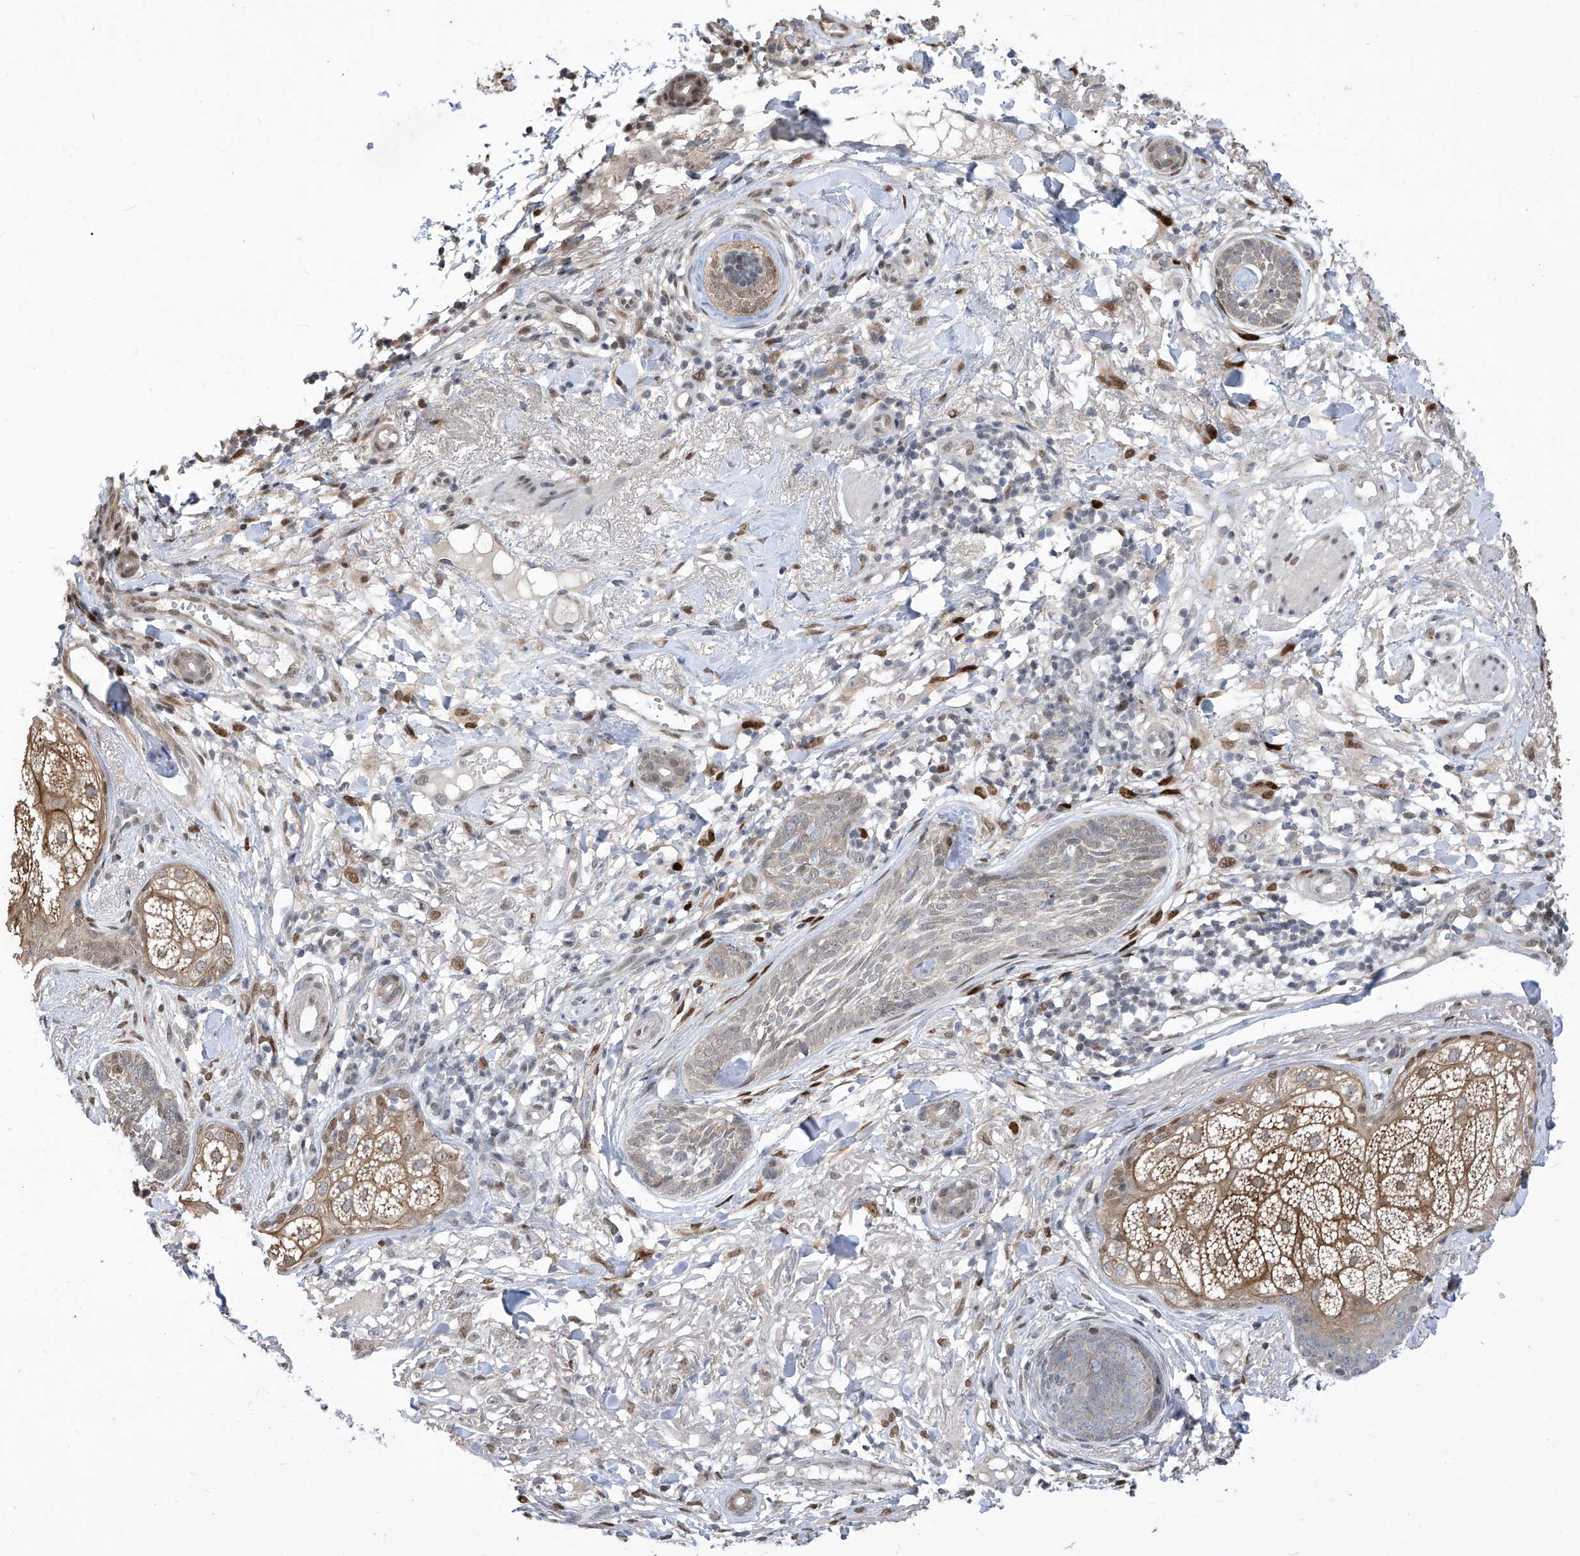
{"staining": {"intensity": "moderate", "quantity": "<25%", "location": "cytoplasmic/membranous"}, "tissue": "skin cancer", "cell_type": "Tumor cells", "image_type": "cancer", "snomed": [{"axis": "morphology", "description": "Basal cell carcinoma"}, {"axis": "topography", "description": "Skin"}], "caption": "Moderate cytoplasmic/membranous expression is seen in approximately <25% of tumor cells in basal cell carcinoma (skin).", "gene": "CETN2", "patient": {"sex": "male", "age": 85}}